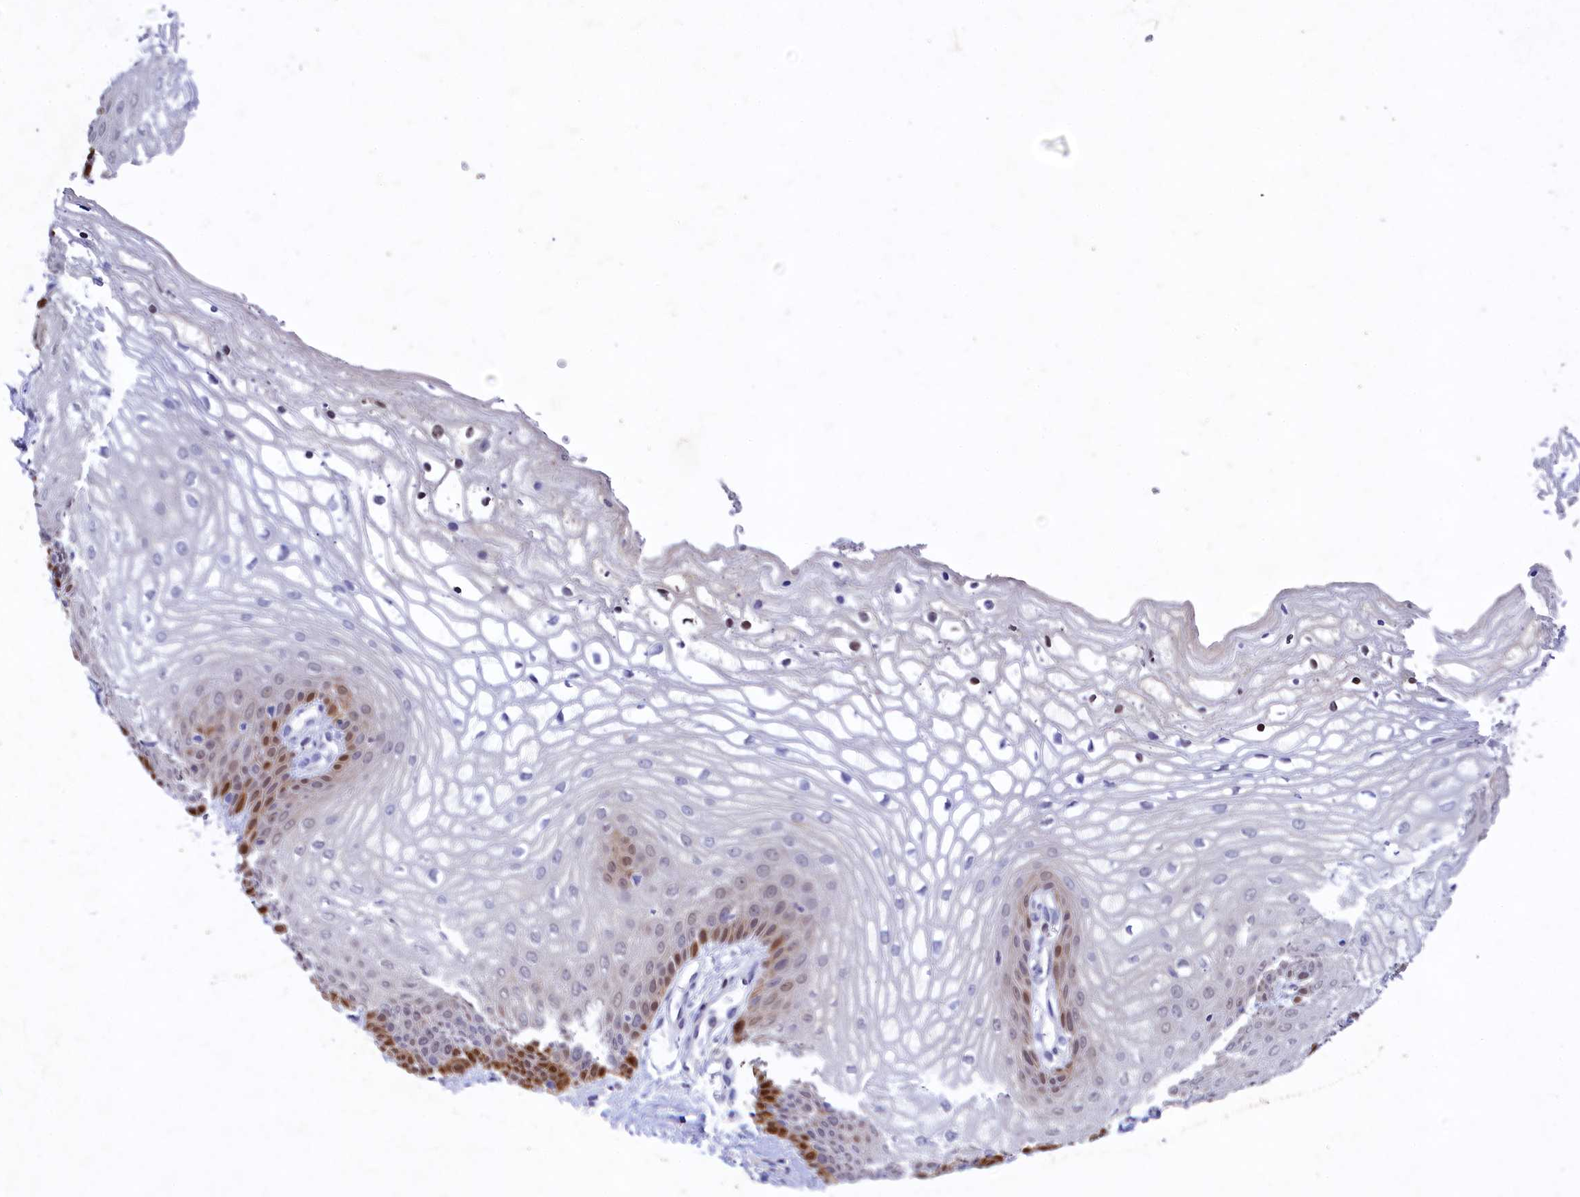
{"staining": {"intensity": "strong", "quantity": "<25%", "location": "cytoplasmic/membranous,nuclear"}, "tissue": "vagina", "cell_type": "Squamous epithelial cells", "image_type": "normal", "snomed": [{"axis": "morphology", "description": "Normal tissue, NOS"}, {"axis": "topography", "description": "Vagina"}], "caption": "An immunohistochemistry histopathology image of unremarkable tissue is shown. Protein staining in brown labels strong cytoplasmic/membranous,nuclear positivity in vagina within squamous epithelial cells. Immunohistochemistry (ihc) stains the protein in brown and the nuclei are stained blue.", "gene": "TGDS", "patient": {"sex": "female", "age": 68}}